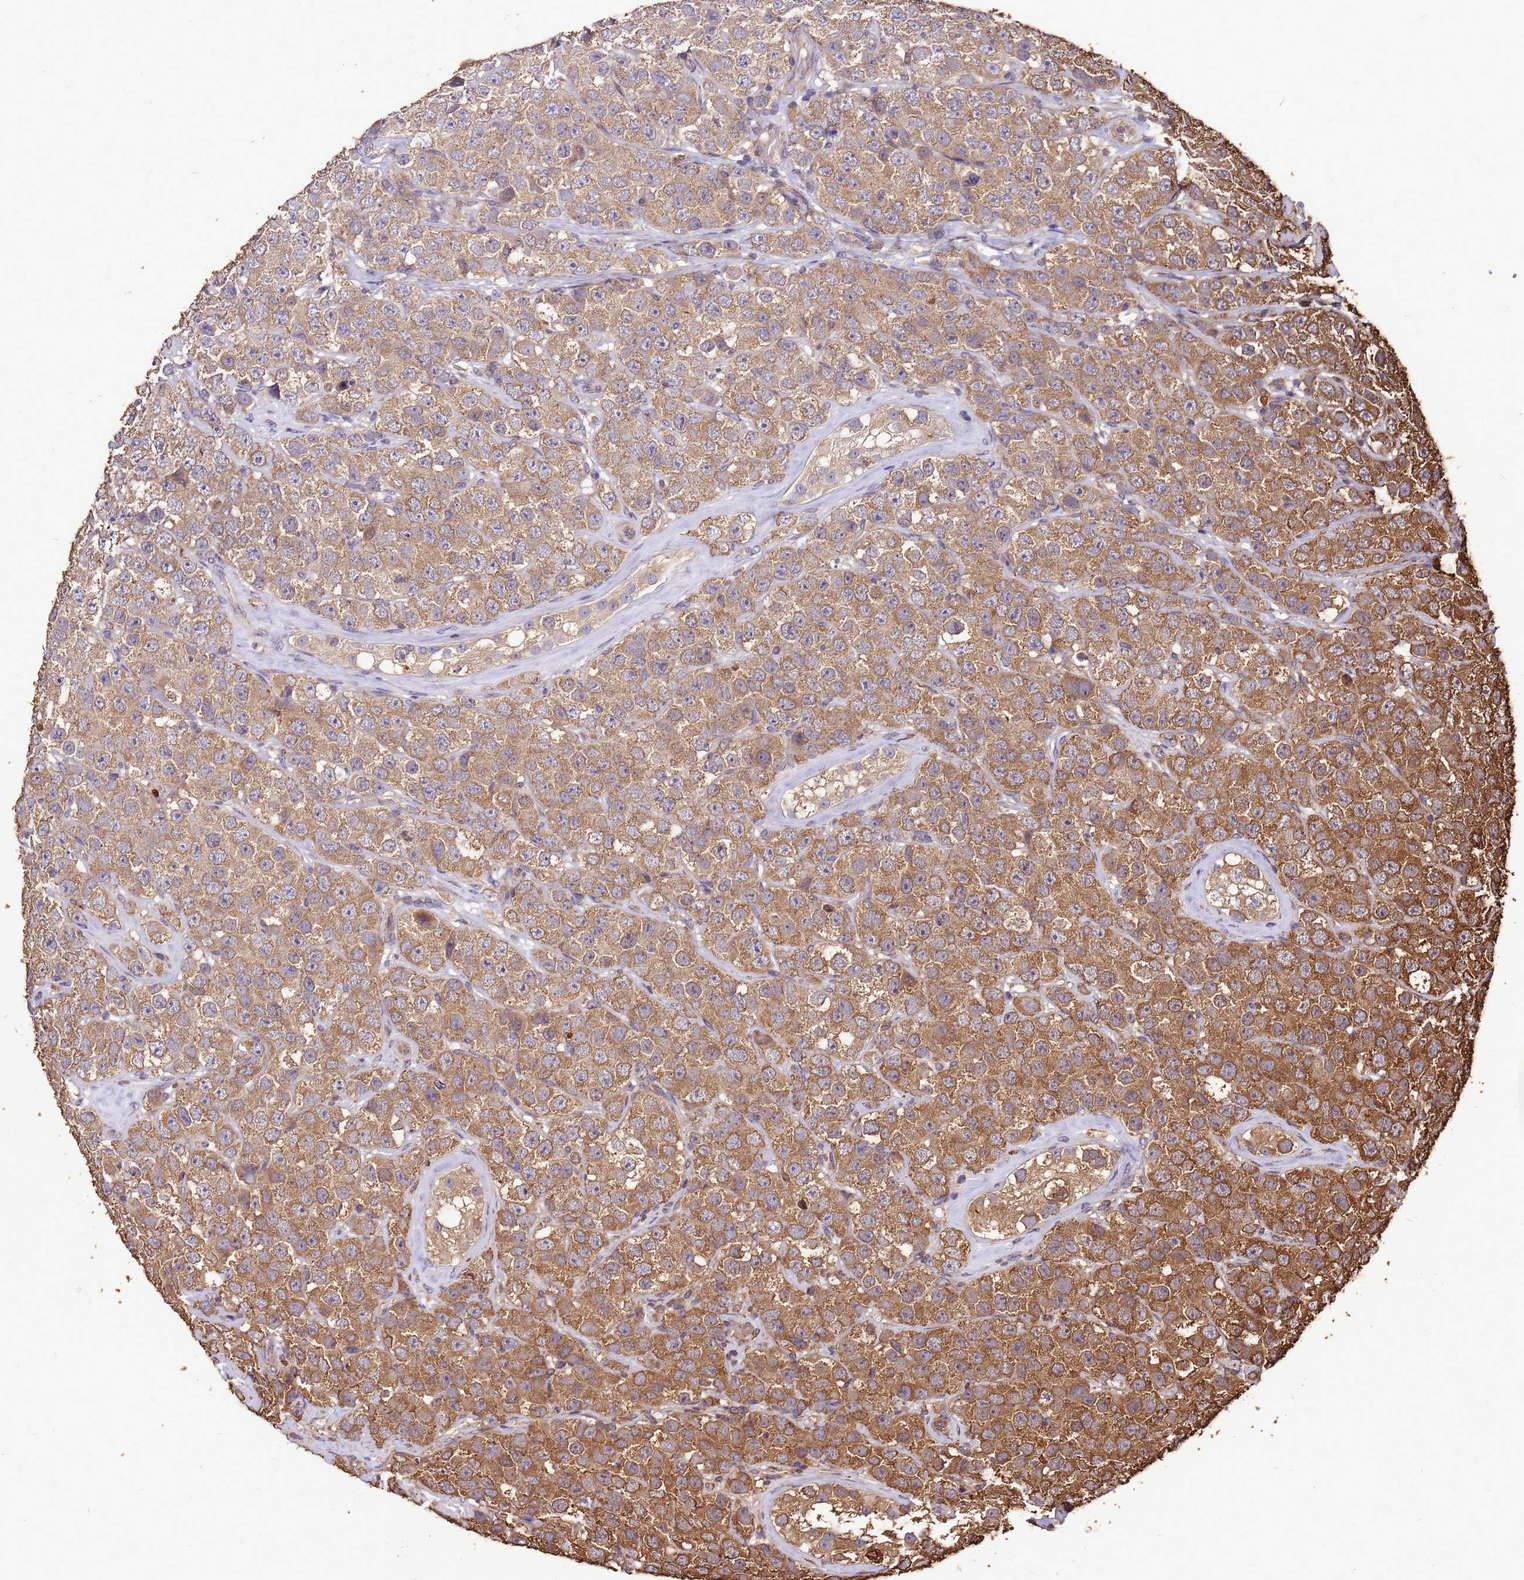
{"staining": {"intensity": "moderate", "quantity": ">75%", "location": "cytoplasmic/membranous"}, "tissue": "testis cancer", "cell_type": "Tumor cells", "image_type": "cancer", "snomed": [{"axis": "morphology", "description": "Seminoma, NOS"}, {"axis": "topography", "description": "Testis"}], "caption": "High-power microscopy captured an immunohistochemistry histopathology image of testis seminoma, revealing moderate cytoplasmic/membranous expression in approximately >75% of tumor cells.", "gene": "ZNF618", "patient": {"sex": "male", "age": 28}}